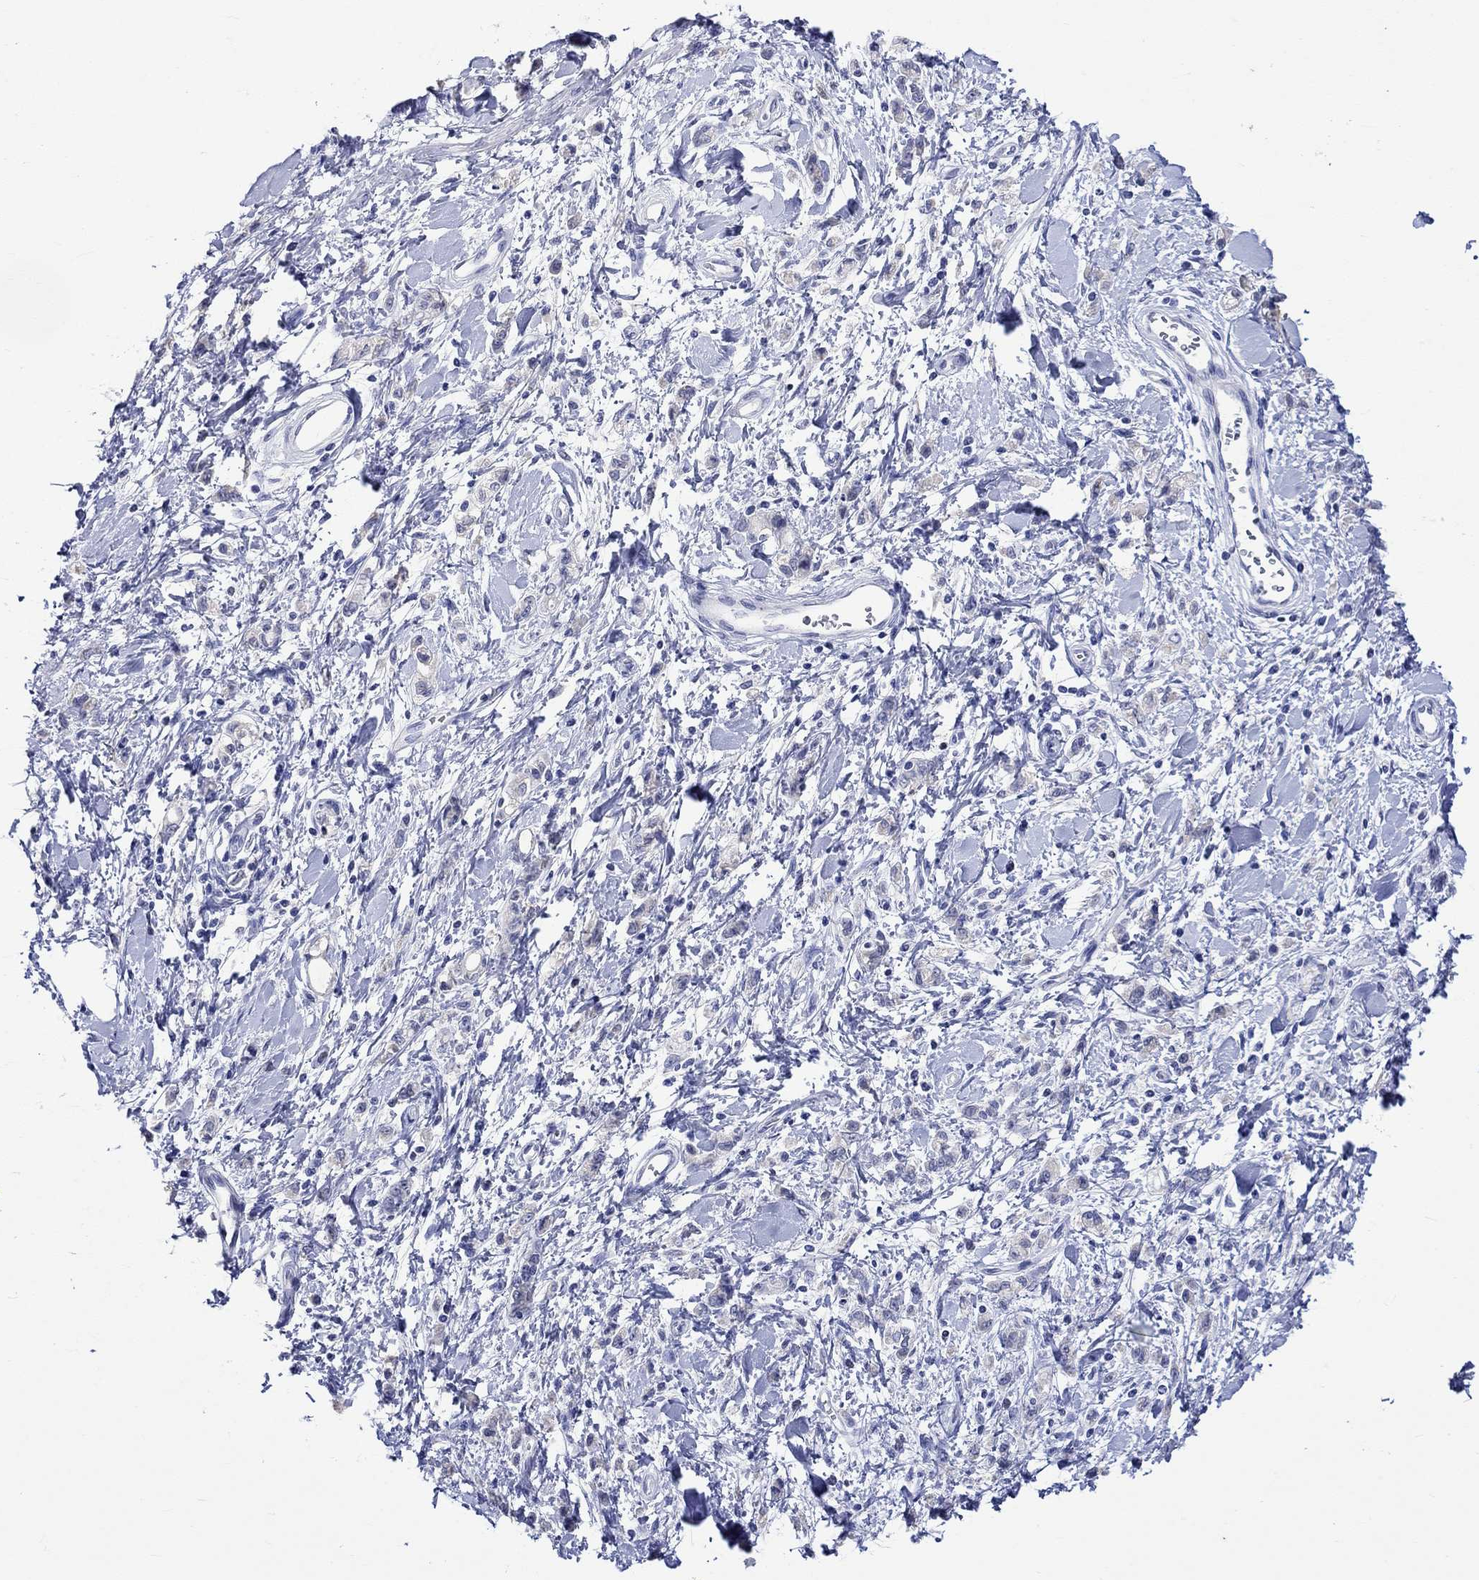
{"staining": {"intensity": "negative", "quantity": "none", "location": "none"}, "tissue": "stomach cancer", "cell_type": "Tumor cells", "image_type": "cancer", "snomed": [{"axis": "morphology", "description": "Adenocarcinoma, NOS"}, {"axis": "topography", "description": "Stomach"}], "caption": "DAB (3,3'-diaminobenzidine) immunohistochemical staining of human stomach cancer exhibits no significant expression in tumor cells.", "gene": "KLHL35", "patient": {"sex": "male", "age": 77}}